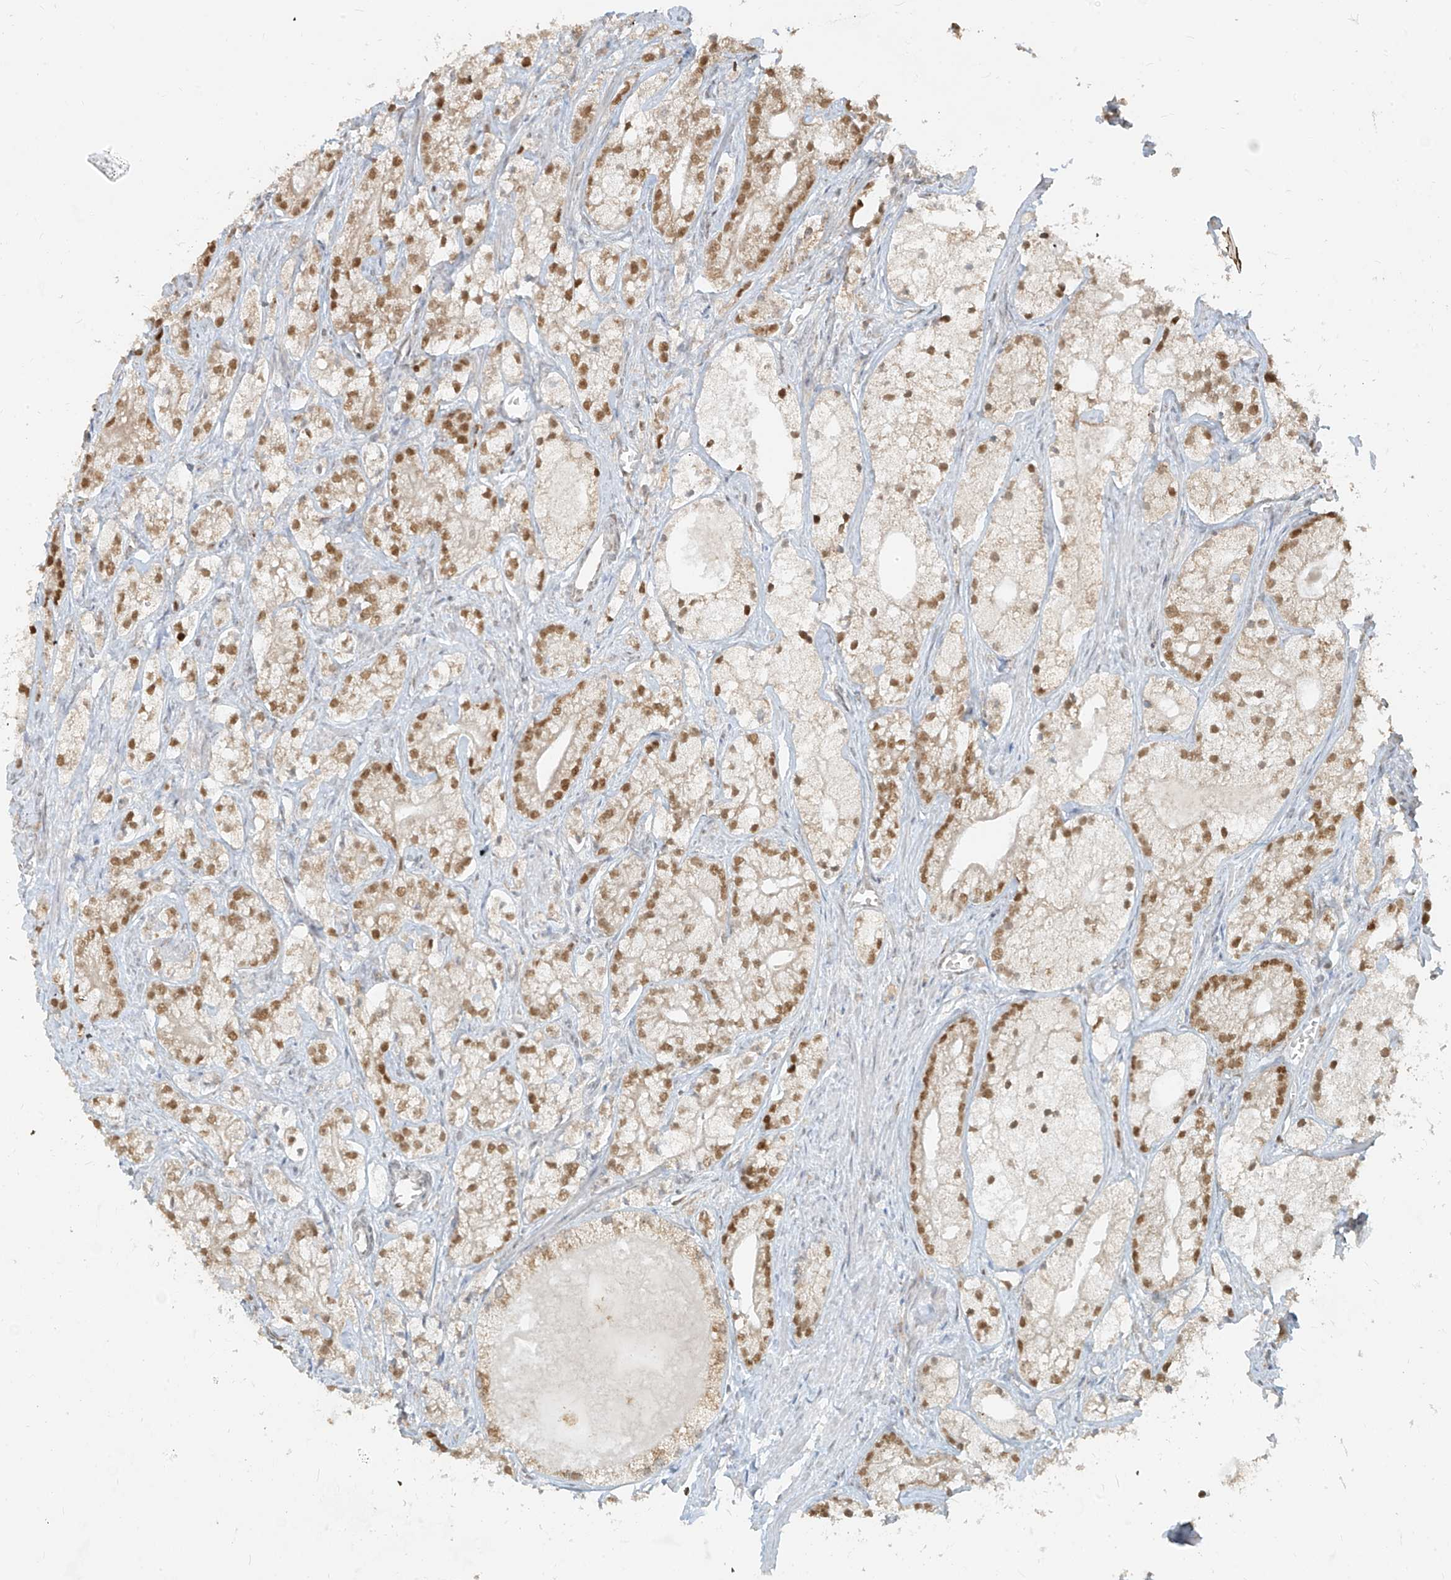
{"staining": {"intensity": "moderate", "quantity": ">75%", "location": "nuclear"}, "tissue": "prostate cancer", "cell_type": "Tumor cells", "image_type": "cancer", "snomed": [{"axis": "morphology", "description": "Adenocarcinoma, Low grade"}, {"axis": "topography", "description": "Prostate"}], "caption": "The image reveals a brown stain indicating the presence of a protein in the nuclear of tumor cells in prostate cancer.", "gene": "ZMYM2", "patient": {"sex": "male", "age": 69}}